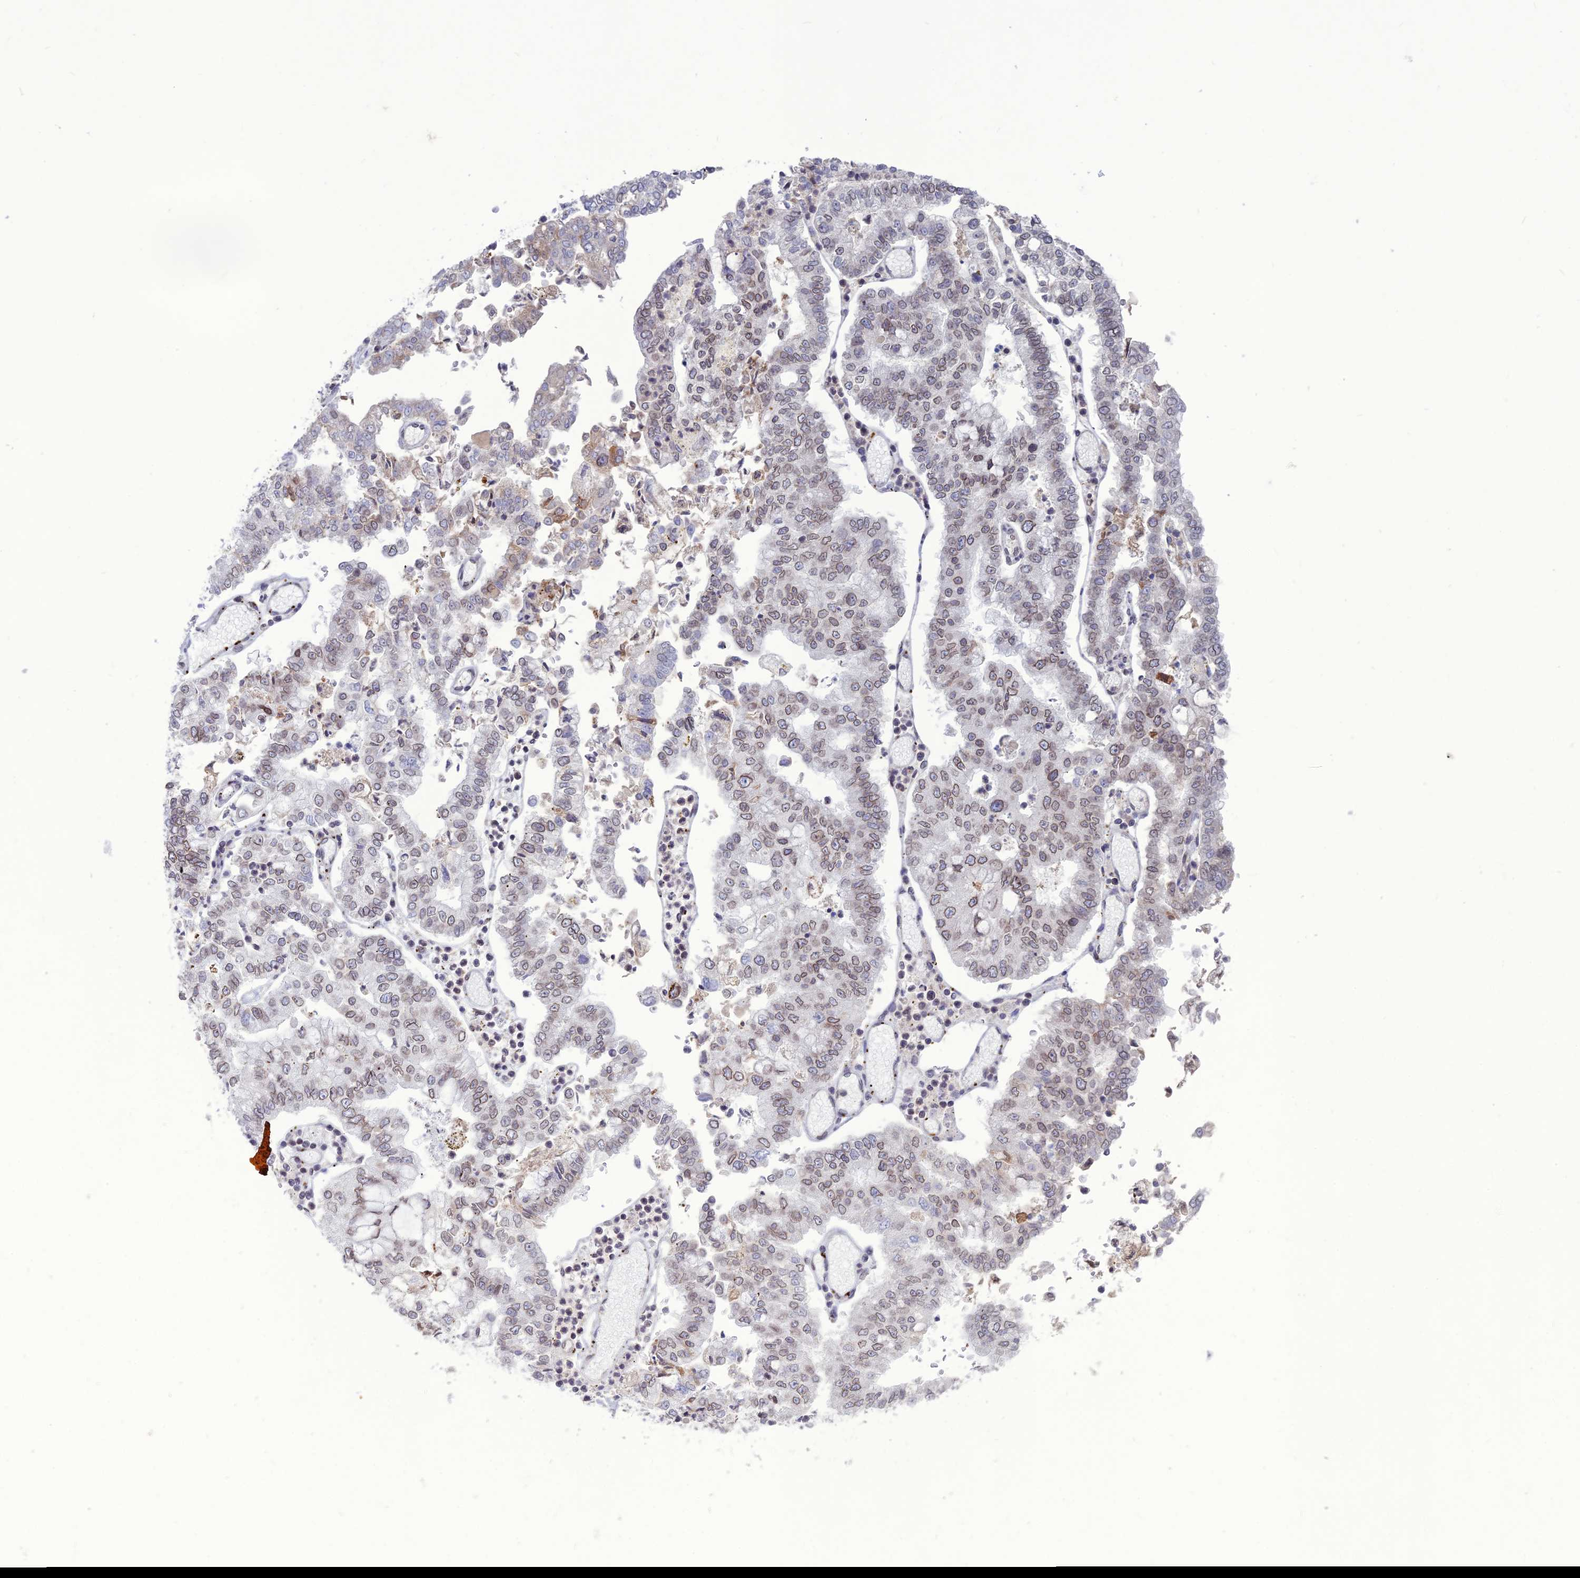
{"staining": {"intensity": "weak", "quantity": ">75%", "location": "cytoplasmic/membranous,nuclear"}, "tissue": "stomach cancer", "cell_type": "Tumor cells", "image_type": "cancer", "snomed": [{"axis": "morphology", "description": "Adenocarcinoma, NOS"}, {"axis": "topography", "description": "Stomach"}], "caption": "The photomicrograph exhibits a brown stain indicating the presence of a protein in the cytoplasmic/membranous and nuclear of tumor cells in adenocarcinoma (stomach).", "gene": "WDR46", "patient": {"sex": "male", "age": 76}}